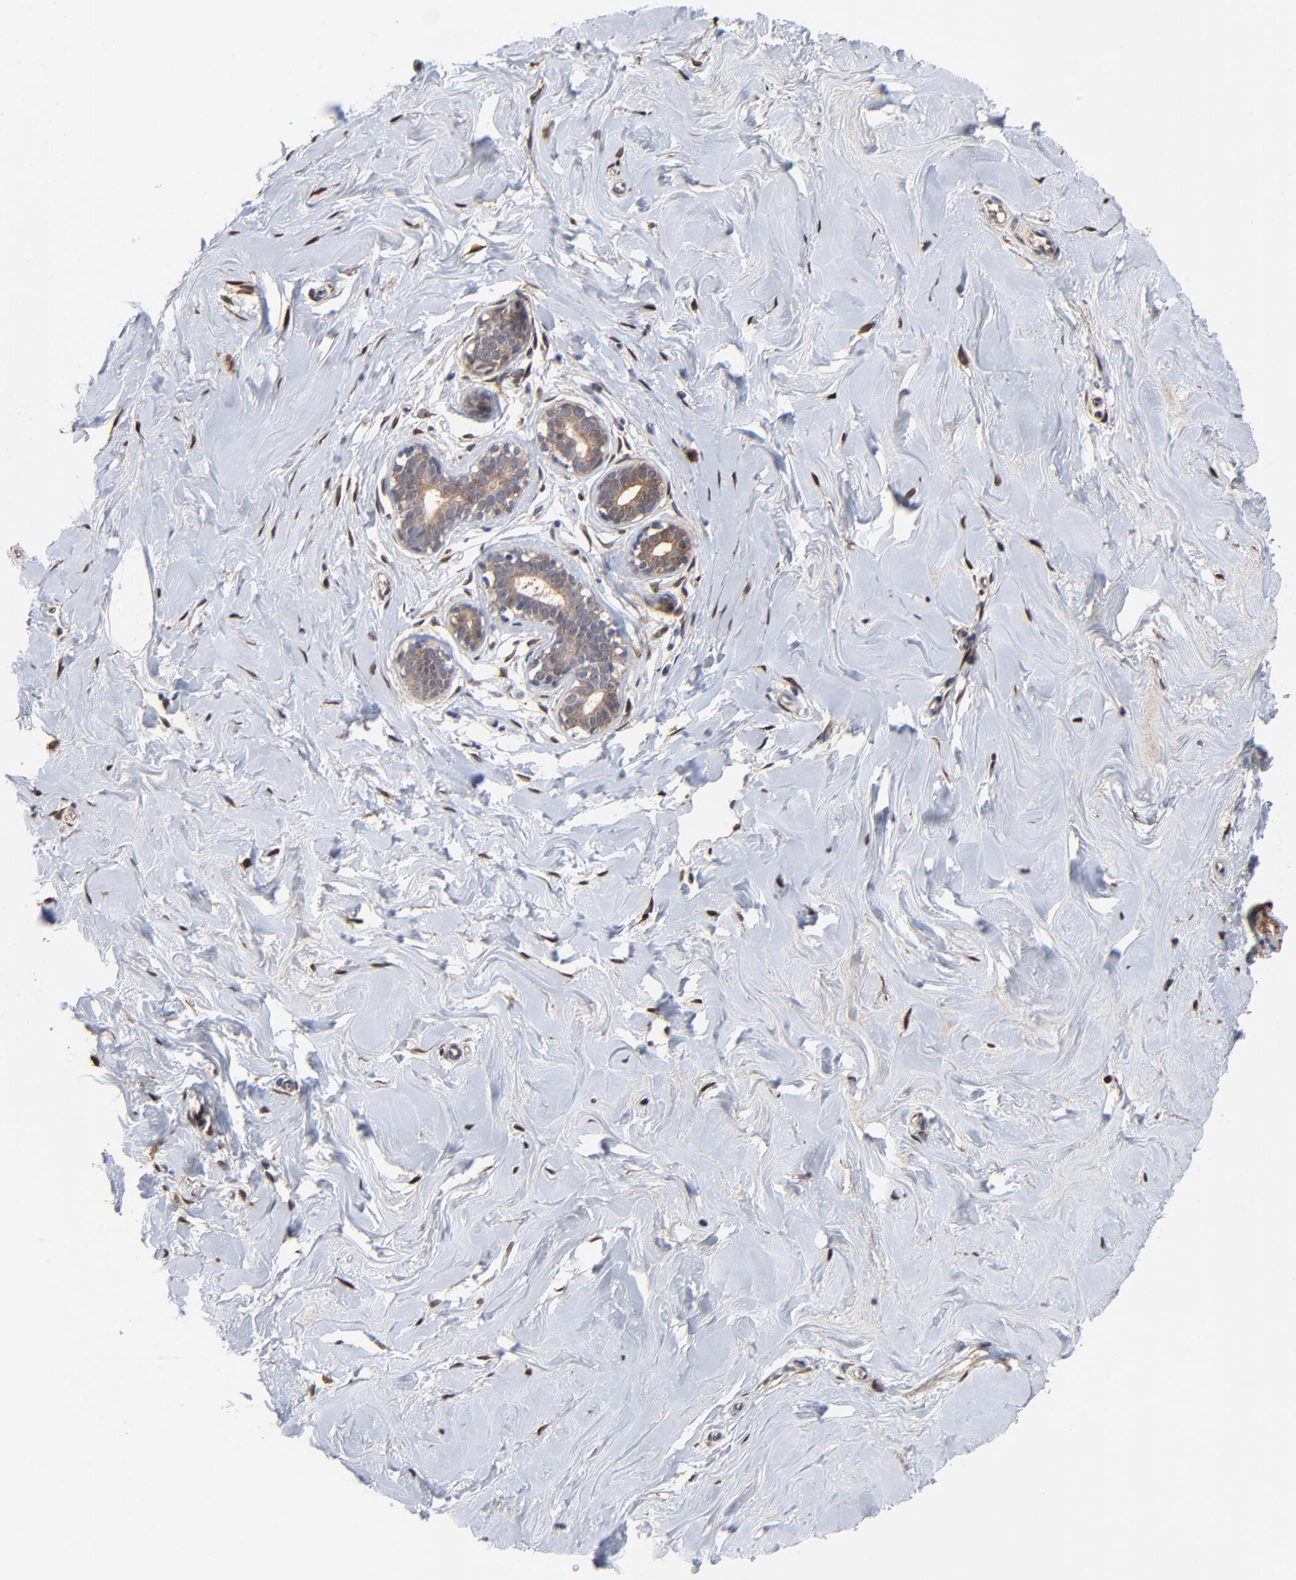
{"staining": {"intensity": "moderate", "quantity": ">75%", "location": "cytoplasmic/membranous"}, "tissue": "breast", "cell_type": "Adipocytes", "image_type": "normal", "snomed": [{"axis": "morphology", "description": "Normal tissue, NOS"}, {"axis": "topography", "description": "Breast"}], "caption": "DAB immunohistochemical staining of benign human breast shows moderate cytoplasmic/membranous protein staining in approximately >75% of adipocytes.", "gene": "LGALS3", "patient": {"sex": "female", "age": 23}}